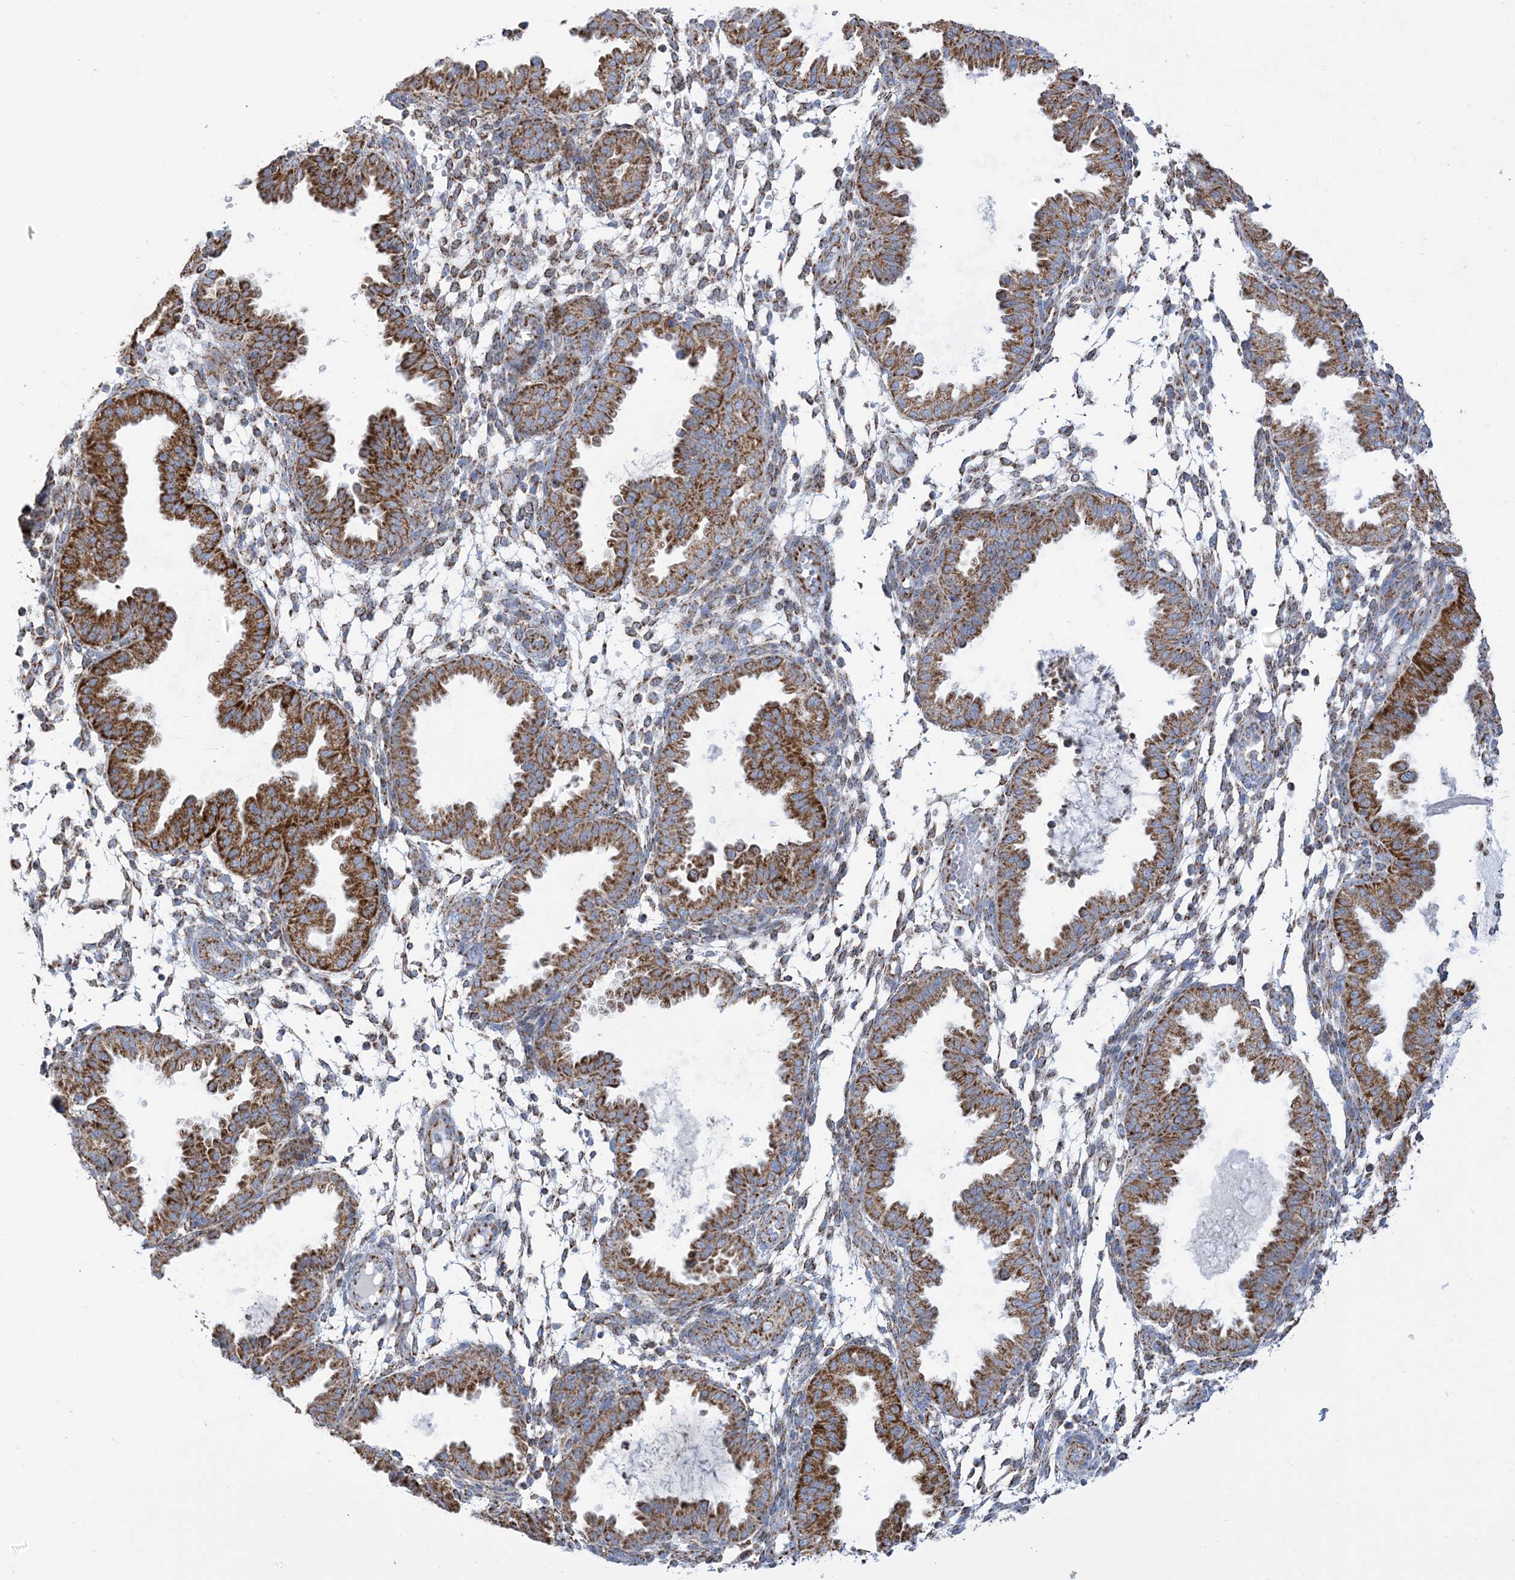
{"staining": {"intensity": "moderate", "quantity": ">75%", "location": "cytoplasmic/membranous"}, "tissue": "endometrium", "cell_type": "Cells in endometrial stroma", "image_type": "normal", "snomed": [{"axis": "morphology", "description": "Normal tissue, NOS"}, {"axis": "topography", "description": "Endometrium"}], "caption": "A photomicrograph showing moderate cytoplasmic/membranous staining in about >75% of cells in endometrial stroma in normal endometrium, as visualized by brown immunohistochemical staining.", "gene": "SAMM50", "patient": {"sex": "female", "age": 33}}